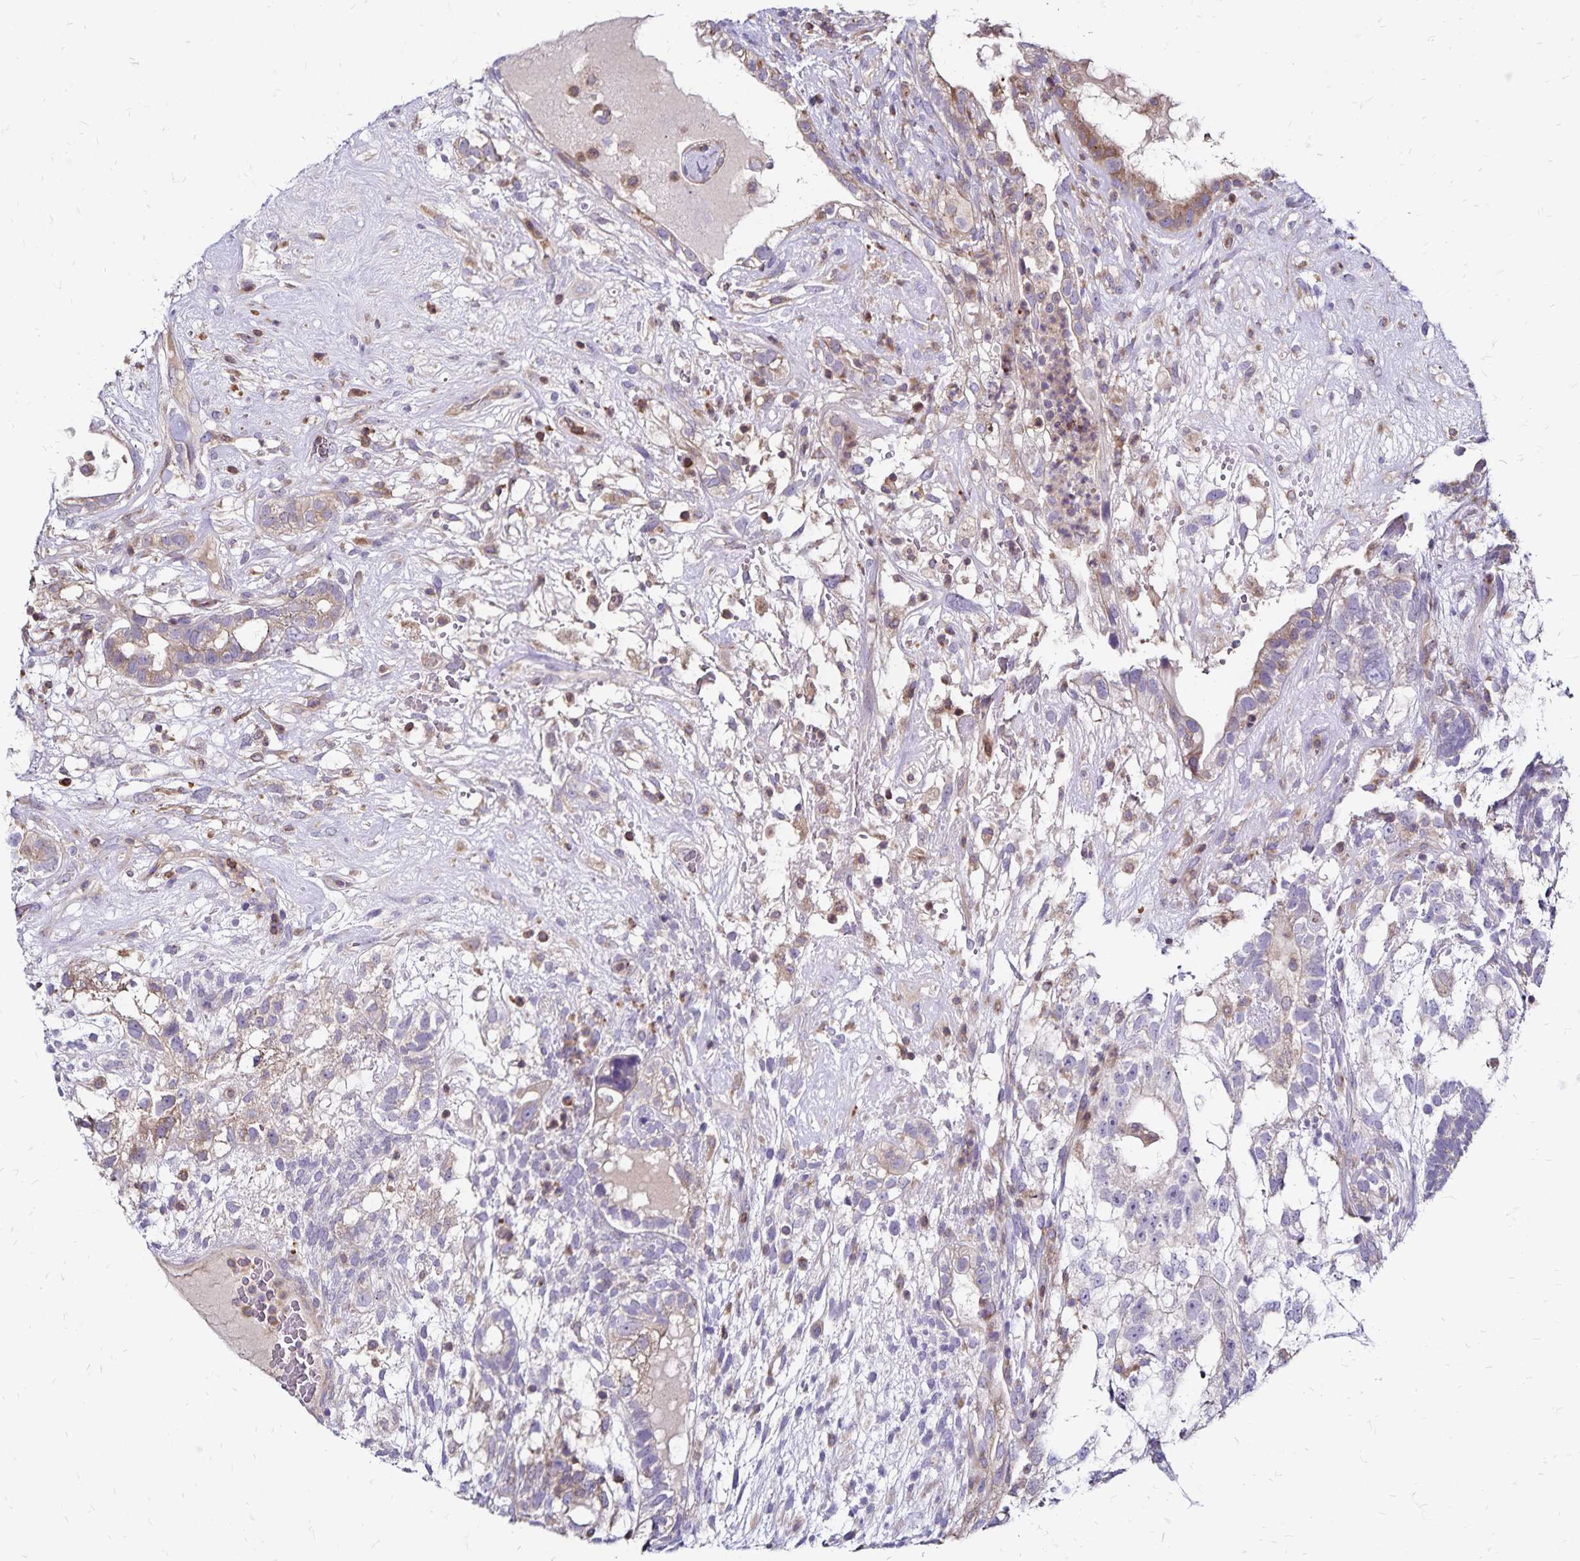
{"staining": {"intensity": "moderate", "quantity": "<25%", "location": "cytoplasmic/membranous"}, "tissue": "testis cancer", "cell_type": "Tumor cells", "image_type": "cancer", "snomed": [{"axis": "morphology", "description": "Seminoma, NOS"}, {"axis": "morphology", "description": "Carcinoma, Embryonal, NOS"}, {"axis": "topography", "description": "Testis"}], "caption": "Moderate cytoplasmic/membranous protein positivity is identified in approximately <25% of tumor cells in testis cancer (embryonal carcinoma).", "gene": "NAGPA", "patient": {"sex": "male", "age": 41}}